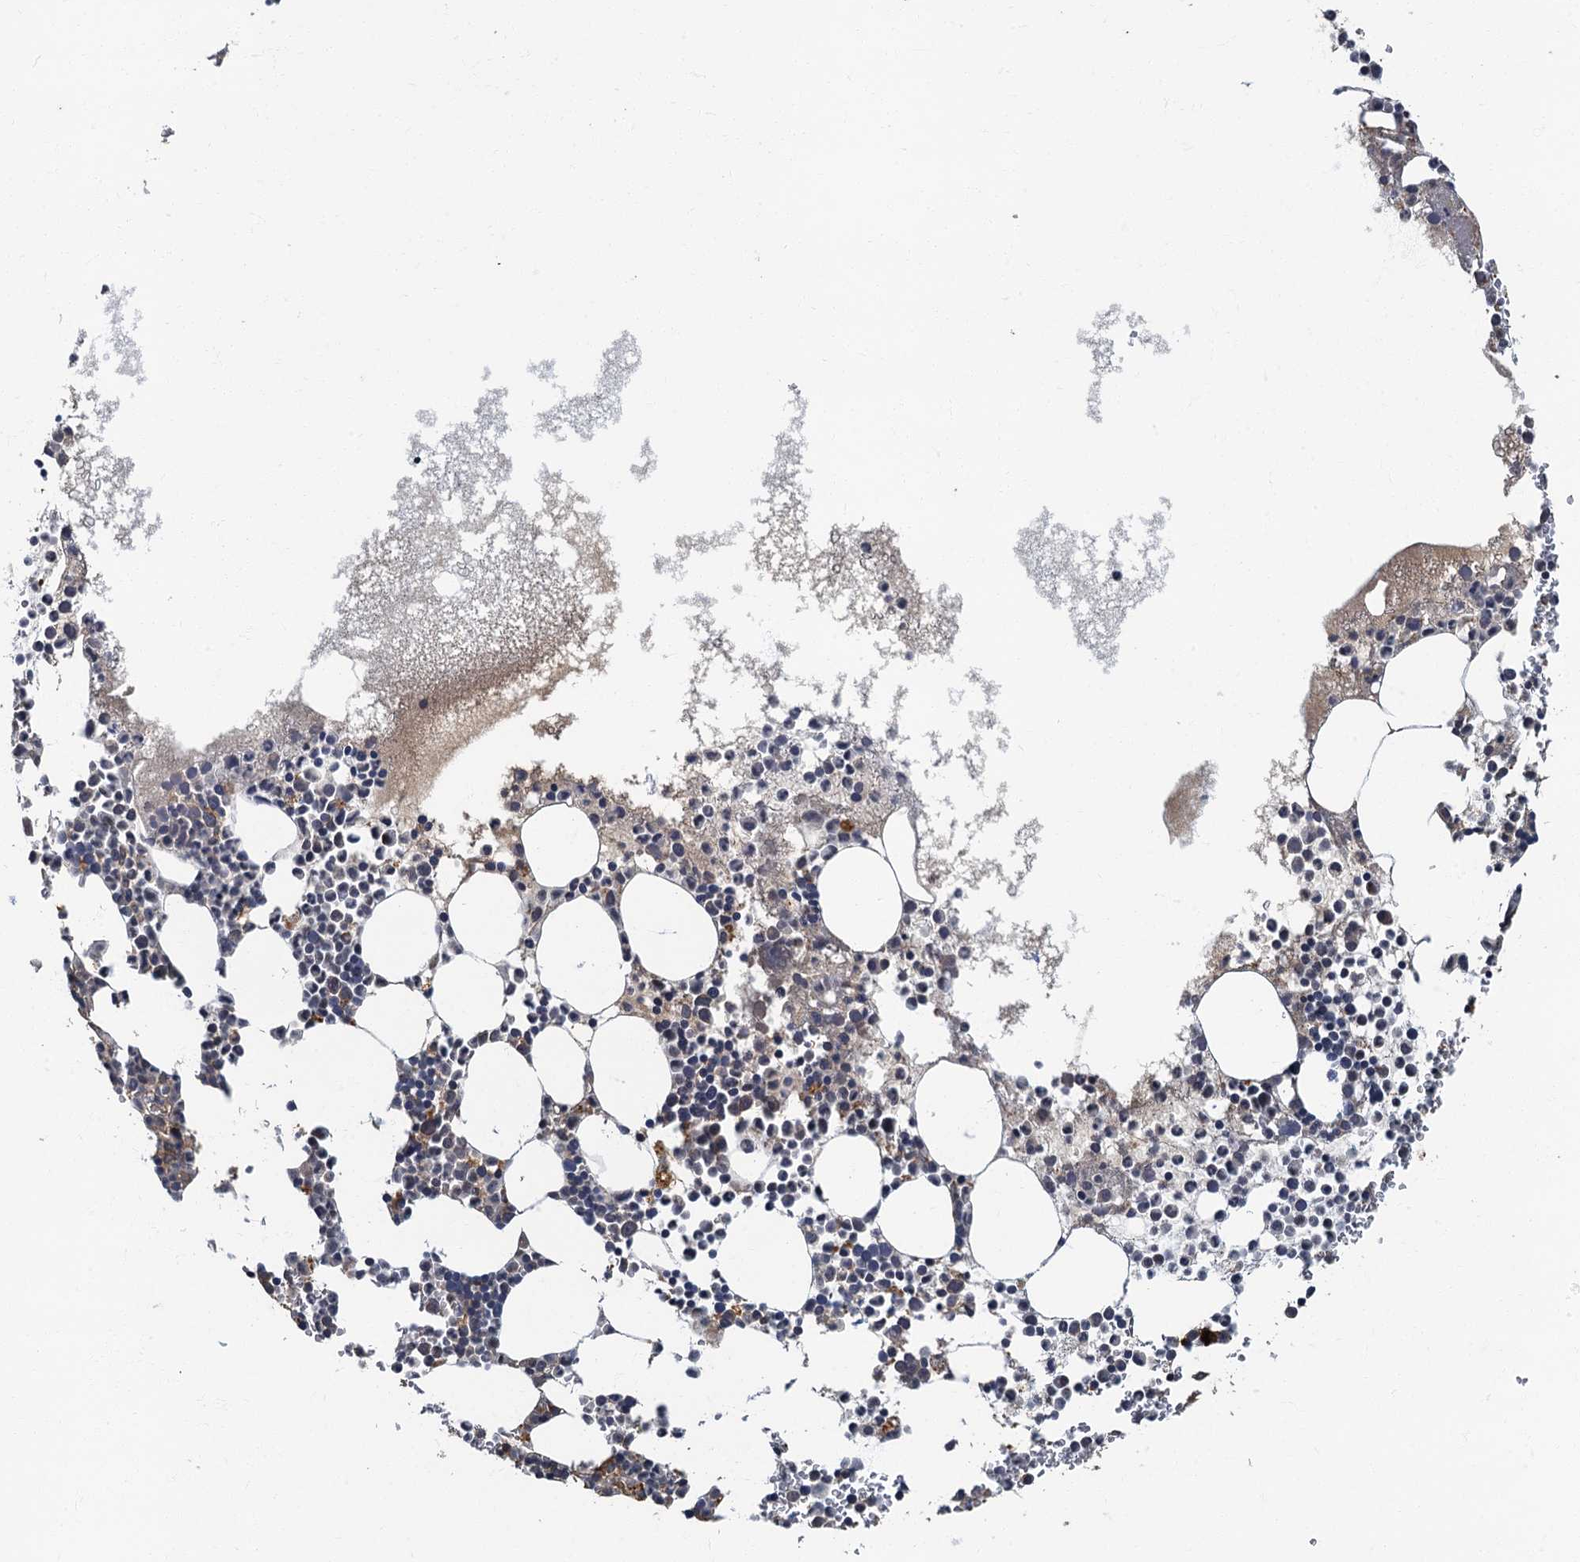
{"staining": {"intensity": "moderate", "quantity": "<25%", "location": "cytoplasmic/membranous"}, "tissue": "bone marrow", "cell_type": "Hematopoietic cells", "image_type": "normal", "snomed": [{"axis": "morphology", "description": "Normal tissue, NOS"}, {"axis": "topography", "description": "Bone marrow"}], "caption": "Bone marrow stained with DAB (3,3'-diaminobenzidine) IHC displays low levels of moderate cytoplasmic/membranous positivity in approximately <25% of hematopoietic cells.", "gene": "WDCP", "patient": {"sex": "female", "age": 78}}